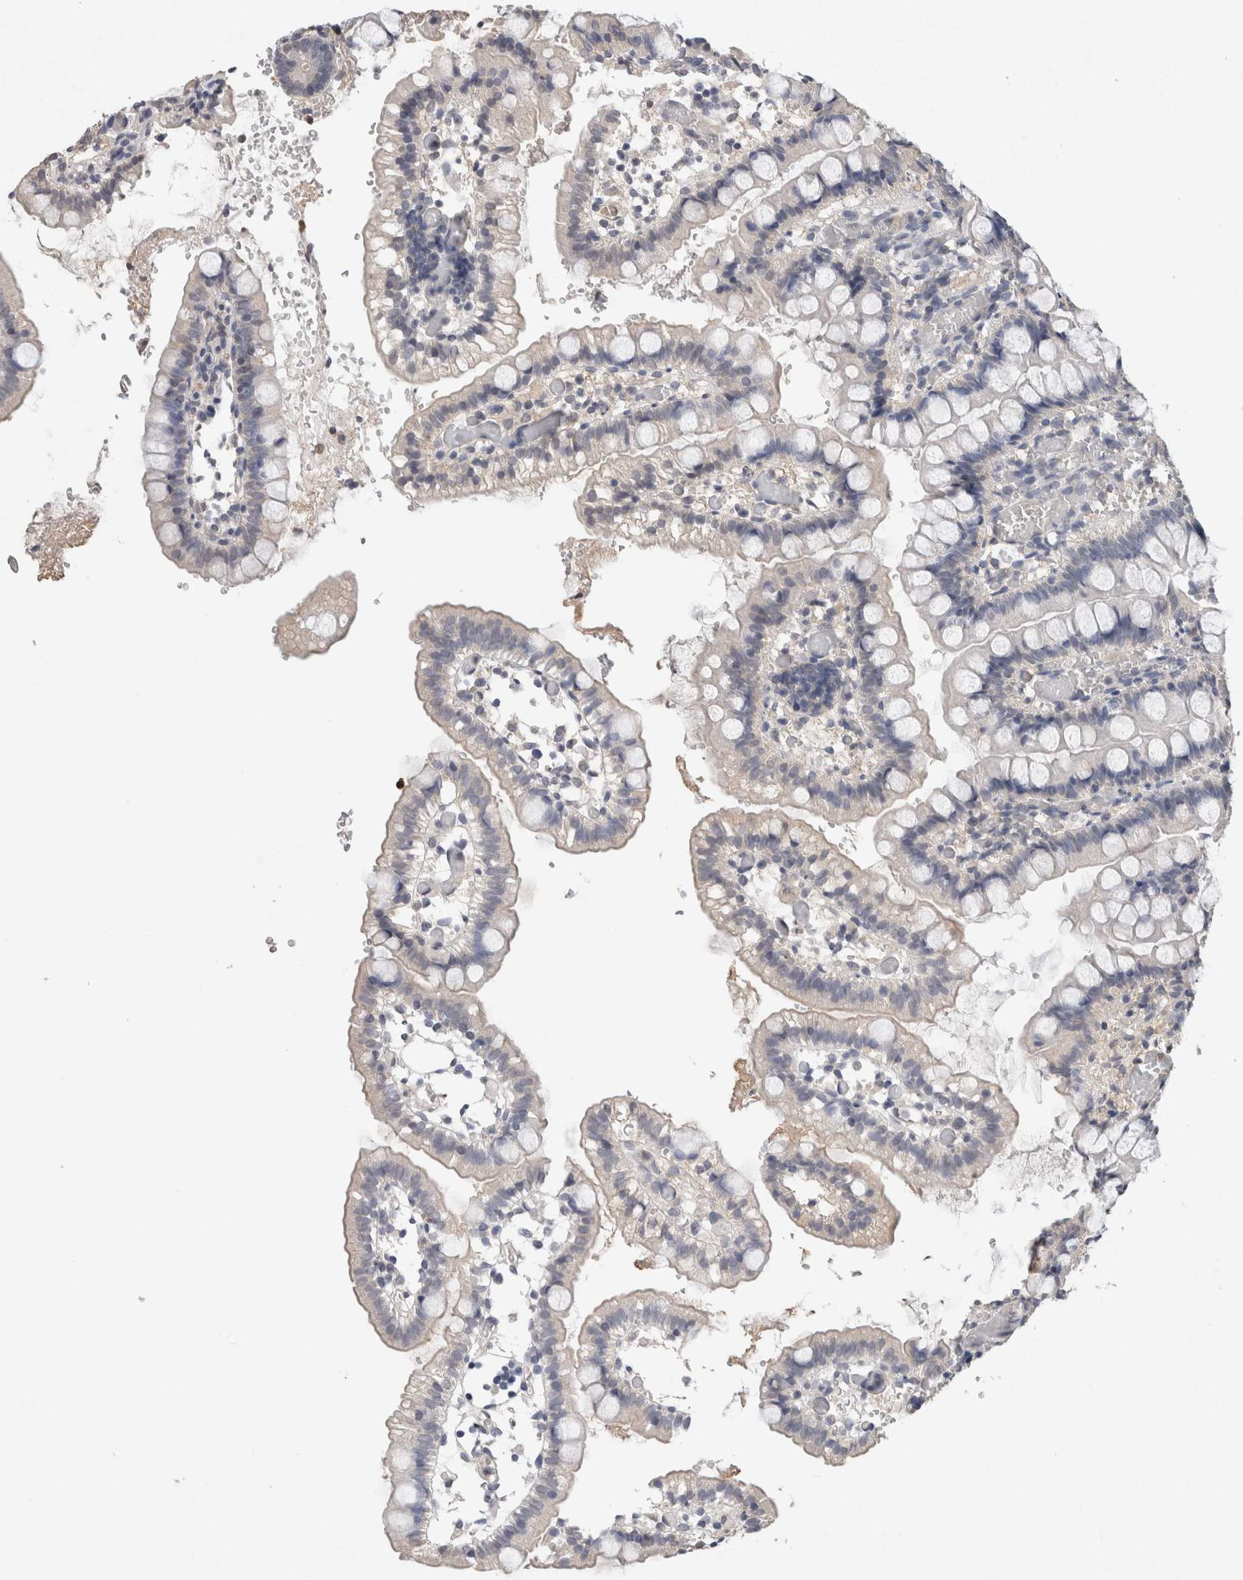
{"staining": {"intensity": "negative", "quantity": "none", "location": "none"}, "tissue": "small intestine", "cell_type": "Glandular cells", "image_type": "normal", "snomed": [{"axis": "morphology", "description": "Normal tissue, NOS"}, {"axis": "morphology", "description": "Developmental malformation"}, {"axis": "topography", "description": "Small intestine"}], "caption": "IHC photomicrograph of unremarkable small intestine: human small intestine stained with DAB reveals no significant protein positivity in glandular cells. Nuclei are stained in blue.", "gene": "FABP7", "patient": {"sex": "male"}}